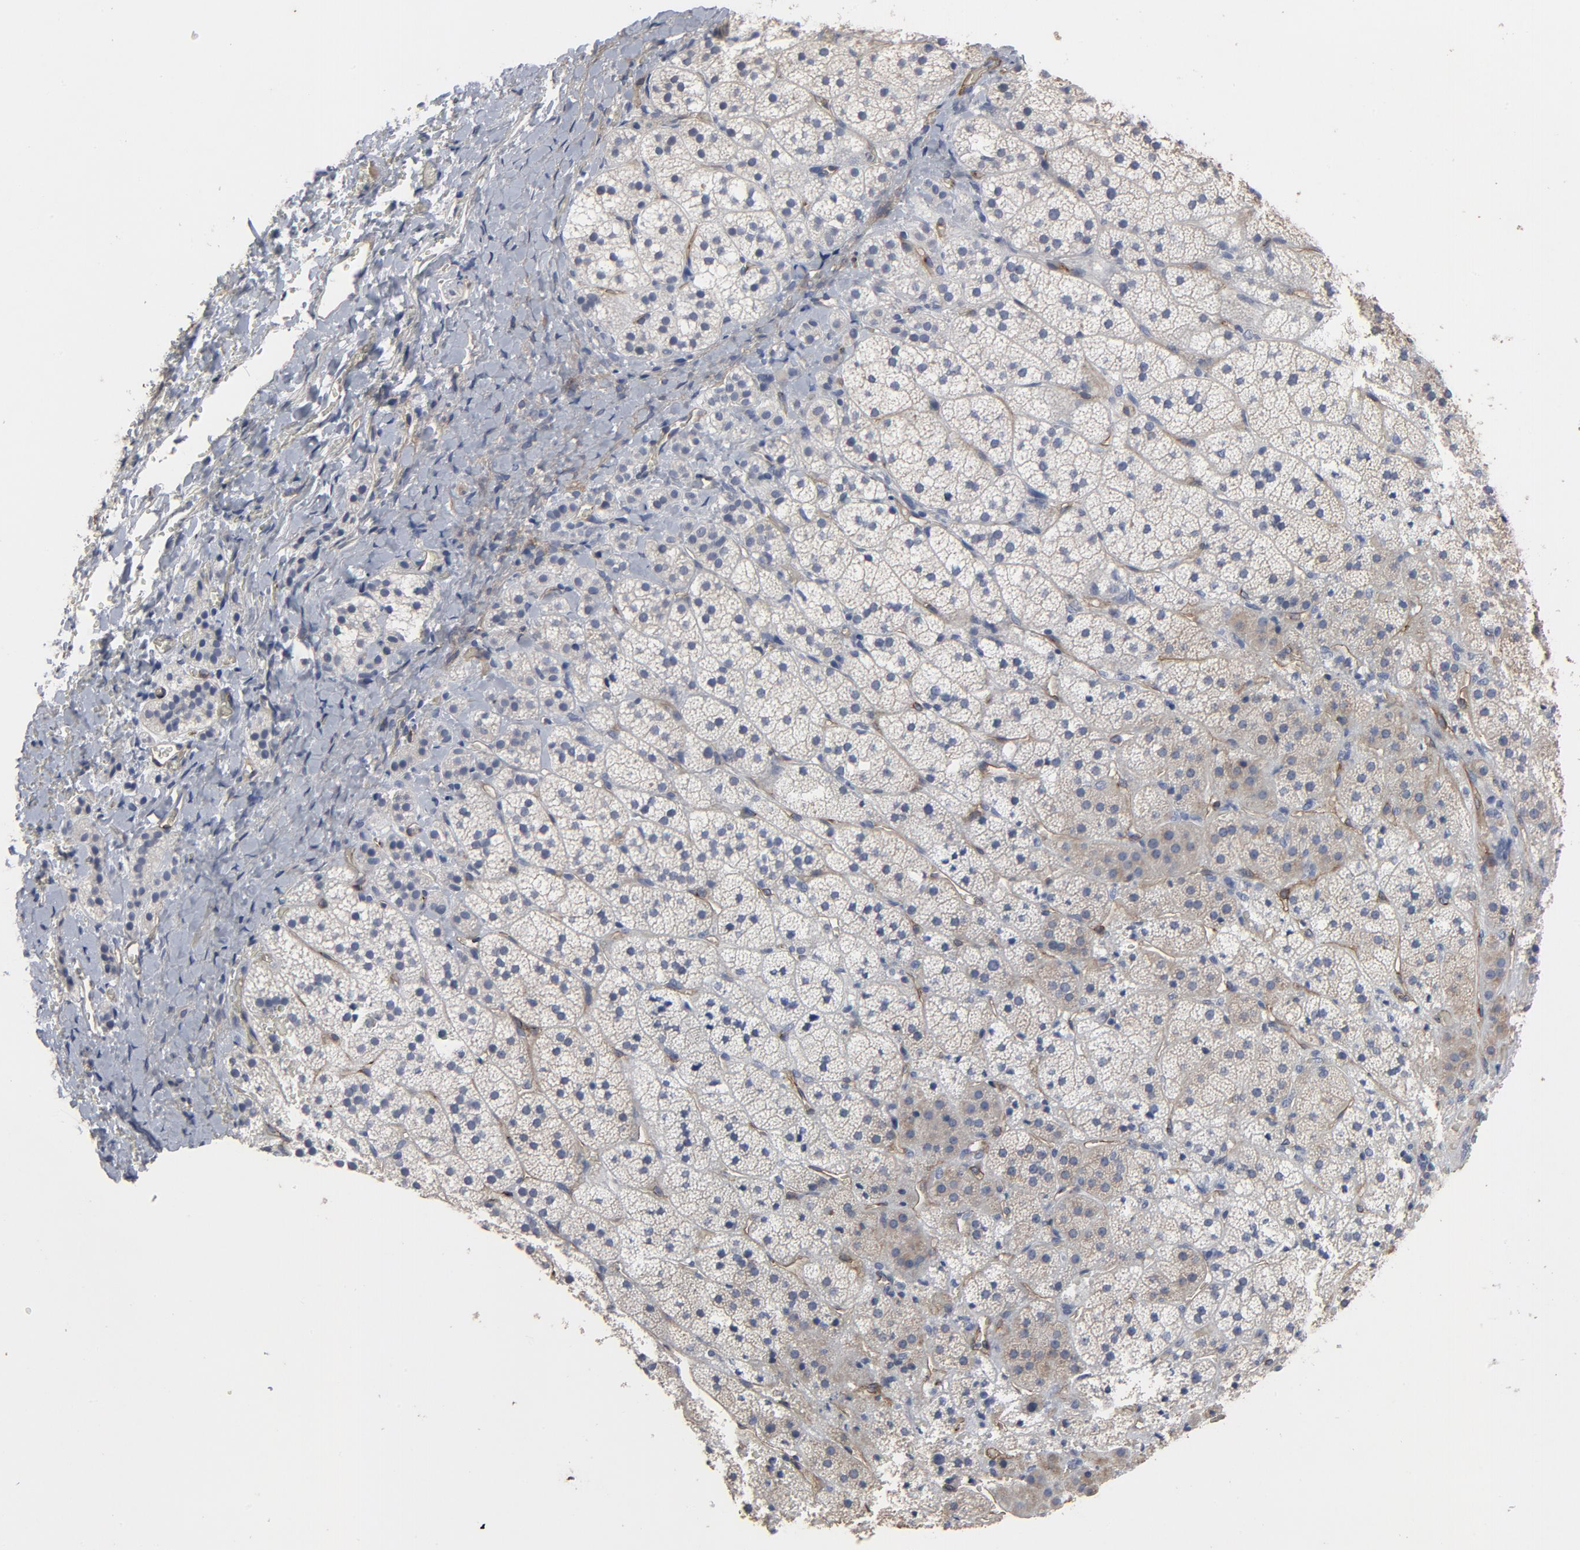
{"staining": {"intensity": "weak", "quantity": ">75%", "location": "cytoplasmic/membranous"}, "tissue": "adrenal gland", "cell_type": "Glandular cells", "image_type": "normal", "snomed": [{"axis": "morphology", "description": "Normal tissue, NOS"}, {"axis": "topography", "description": "Adrenal gland"}], "caption": "Immunohistochemical staining of normal human adrenal gland reveals >75% levels of weak cytoplasmic/membranous protein expression in about >75% of glandular cells. (IHC, brightfield microscopy, high magnification).", "gene": "KDR", "patient": {"sex": "female", "age": 44}}